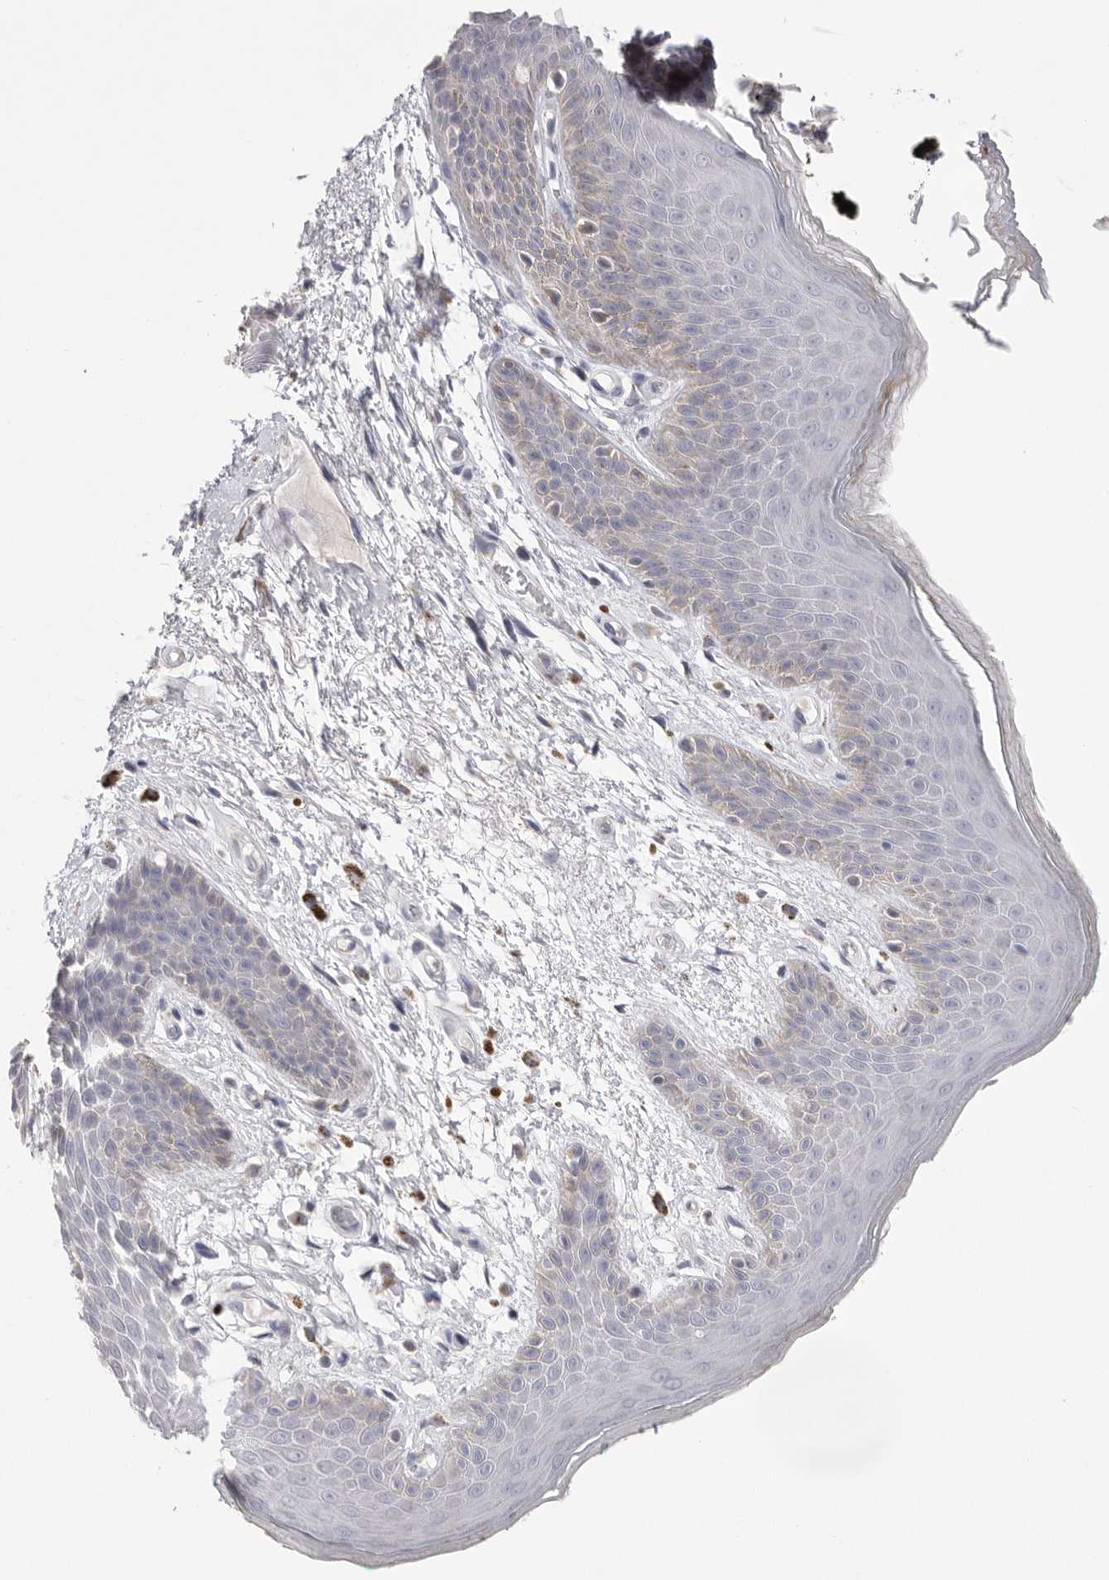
{"staining": {"intensity": "weak", "quantity": "<25%", "location": "cytoplasmic/membranous"}, "tissue": "skin", "cell_type": "Epidermal cells", "image_type": "normal", "snomed": [{"axis": "morphology", "description": "Normal tissue, NOS"}, {"axis": "topography", "description": "Anal"}], "caption": "IHC of benign skin demonstrates no staining in epidermal cells.", "gene": "VDAC3", "patient": {"sex": "male", "age": 74}}